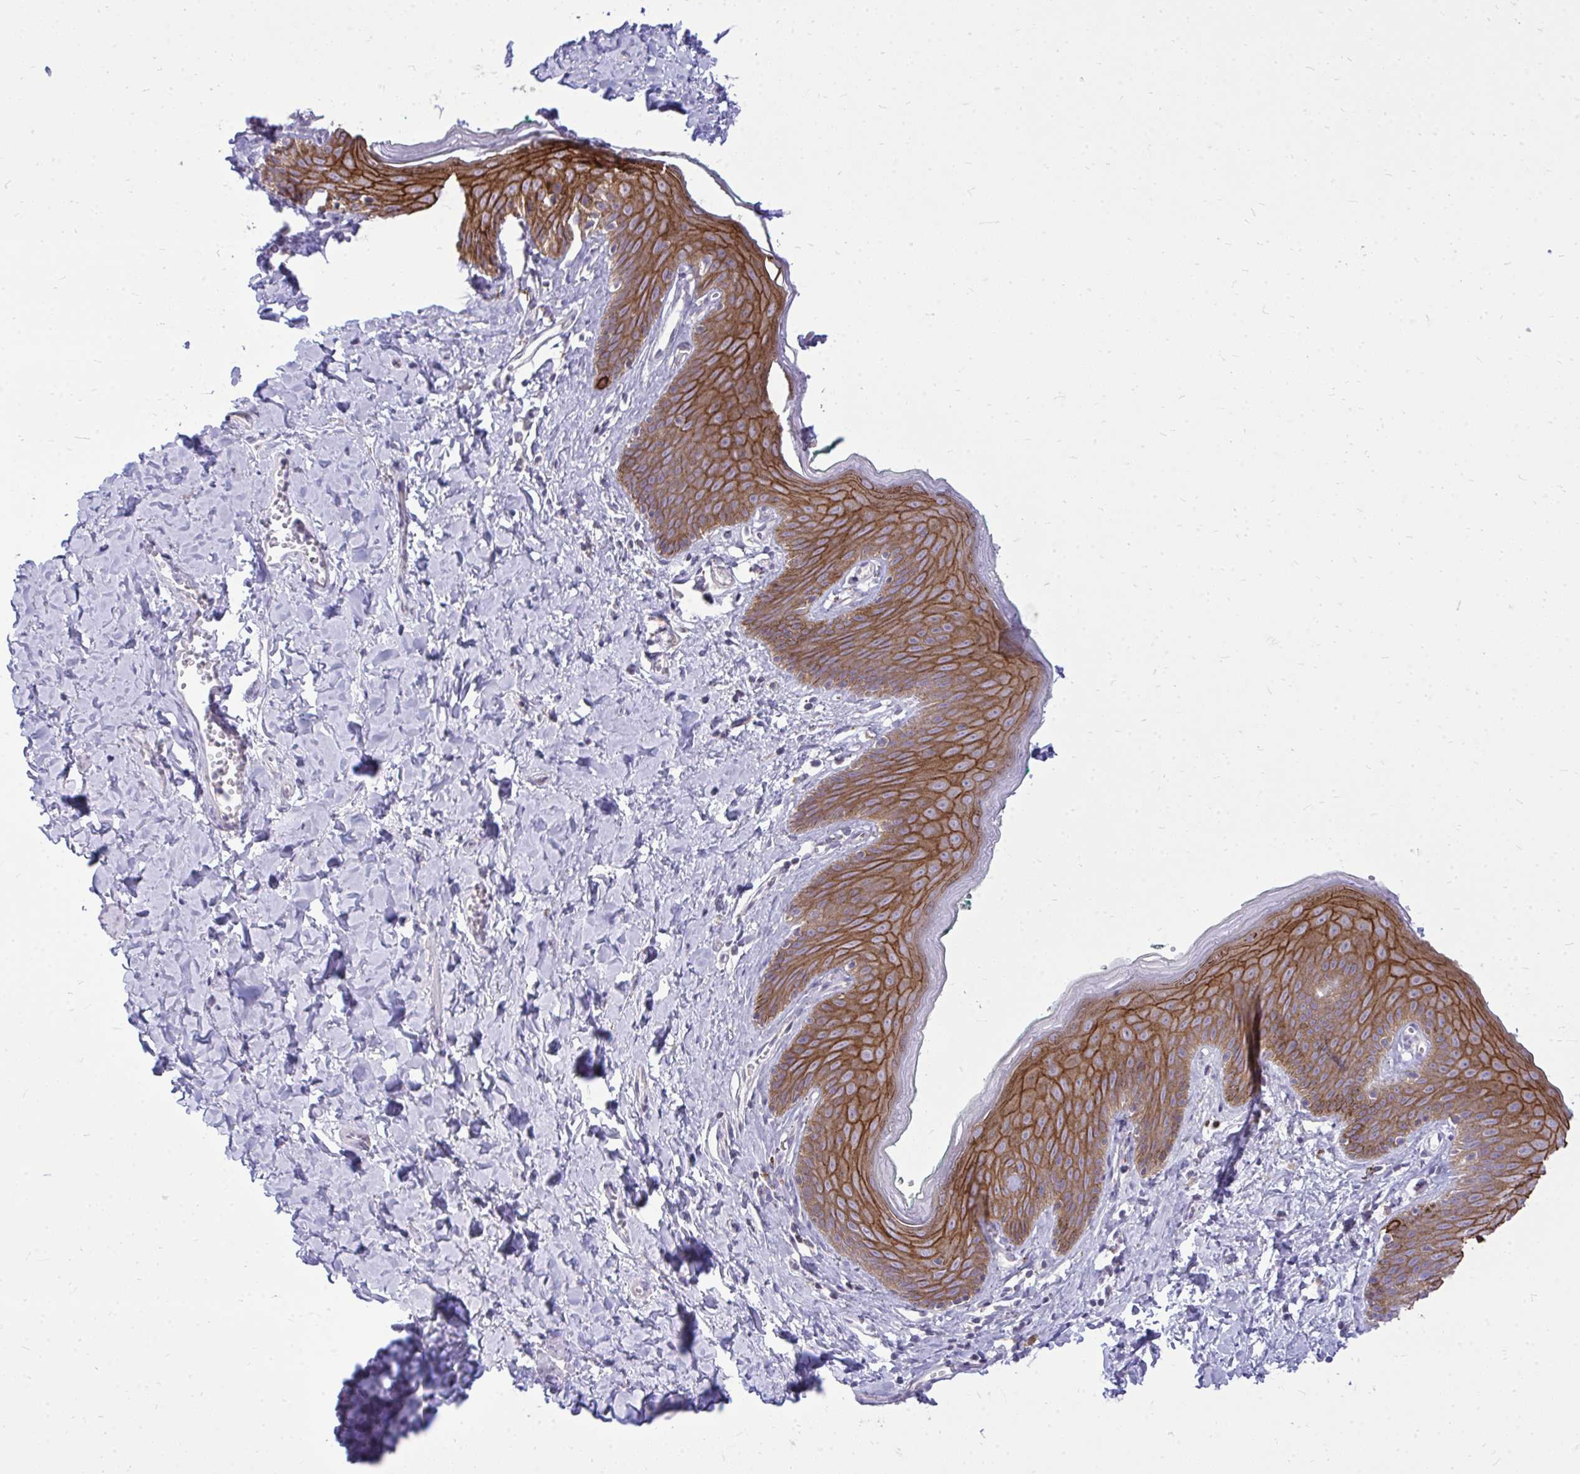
{"staining": {"intensity": "strong", "quantity": ">75%", "location": "cytoplasmic/membranous"}, "tissue": "skin", "cell_type": "Epidermal cells", "image_type": "normal", "snomed": [{"axis": "morphology", "description": "Normal tissue, NOS"}, {"axis": "topography", "description": "Vulva"}, {"axis": "topography", "description": "Peripheral nerve tissue"}], "caption": "A brown stain highlights strong cytoplasmic/membranous staining of a protein in epidermal cells of benign human skin. The staining was performed using DAB (3,3'-diaminobenzidine), with brown indicating positive protein expression. Nuclei are stained blue with hematoxylin.", "gene": "SPTBN2", "patient": {"sex": "female", "age": 66}}